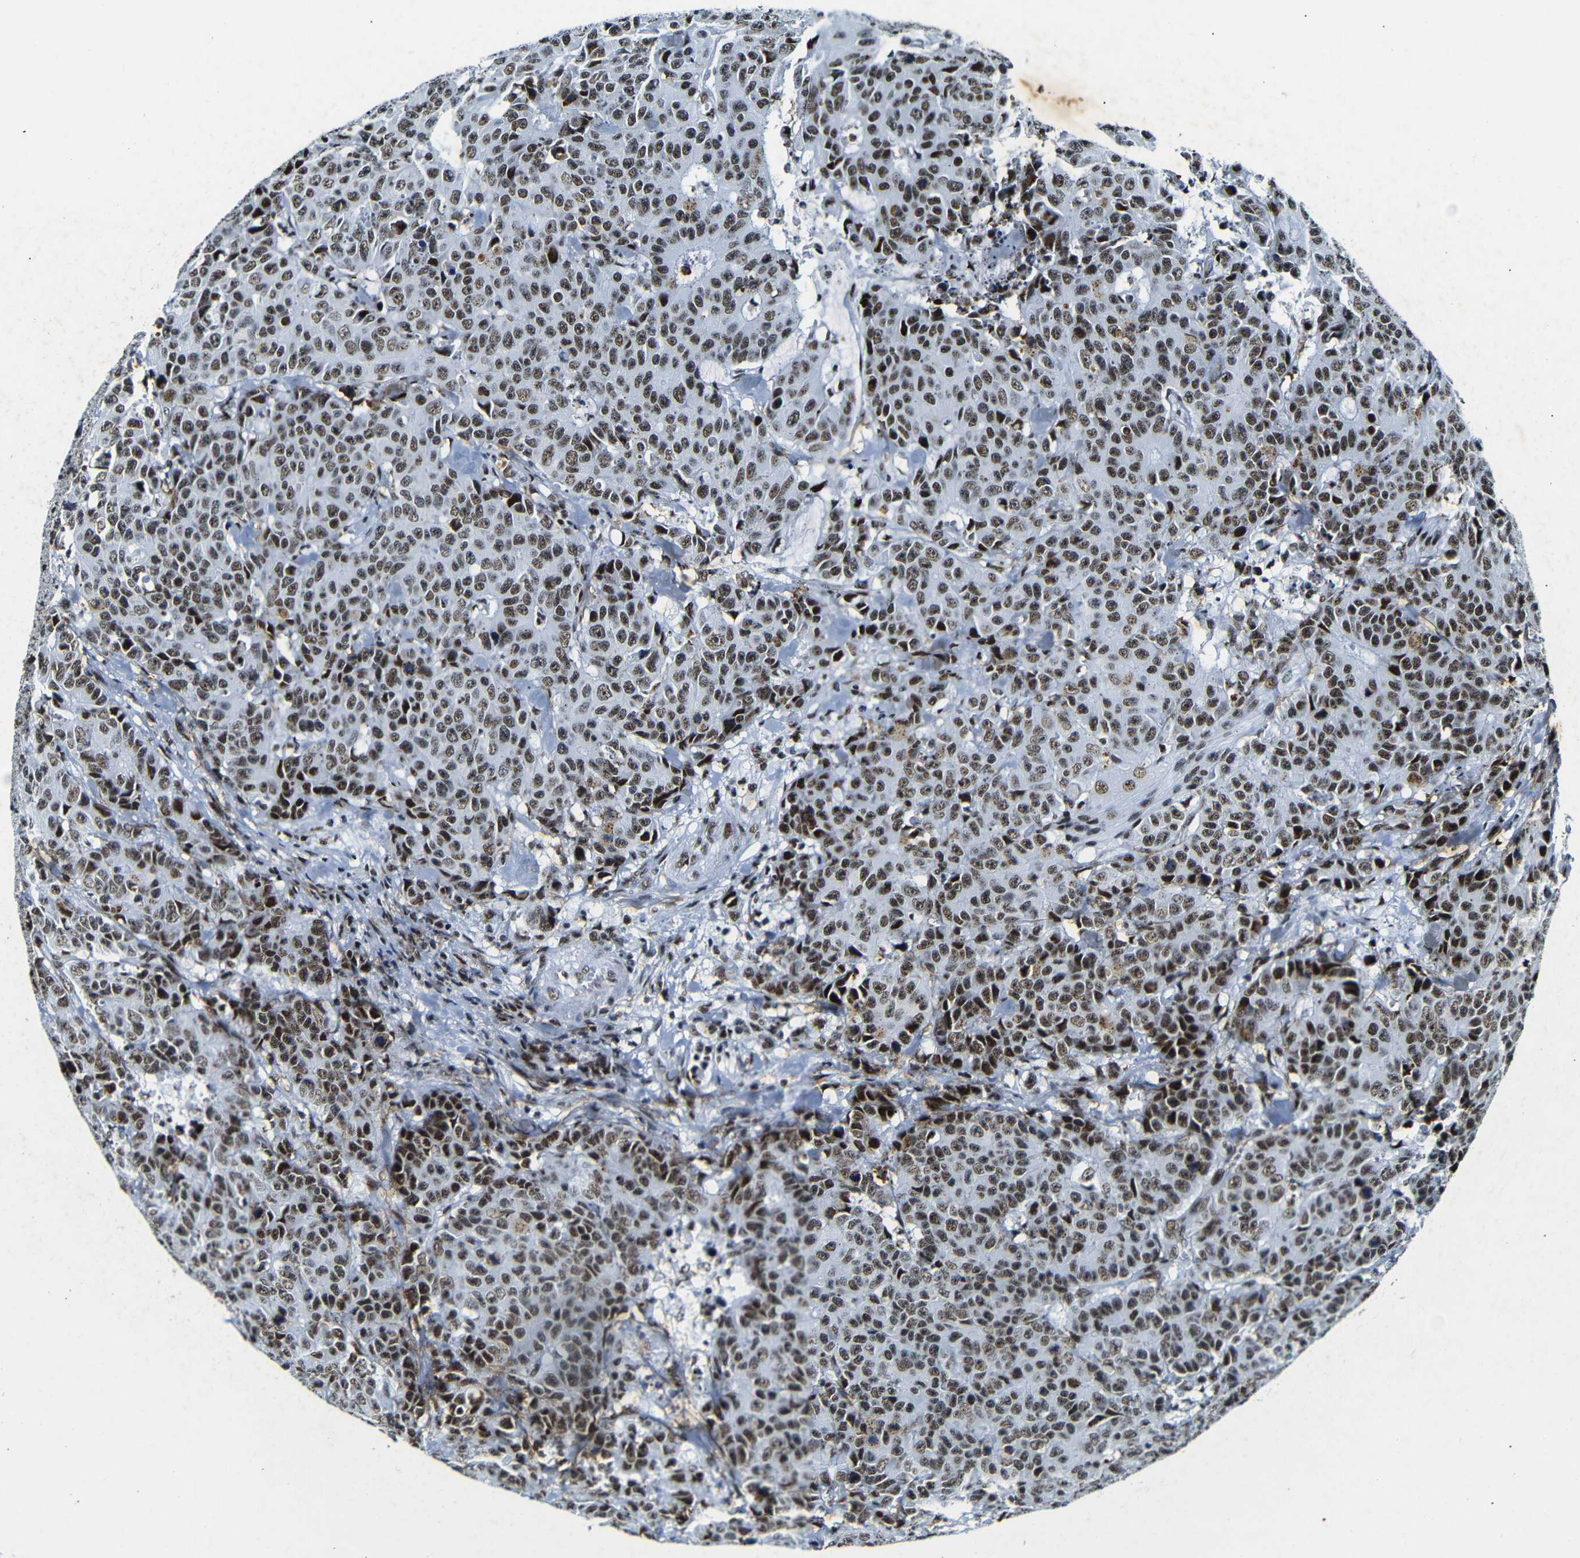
{"staining": {"intensity": "strong", "quantity": ">75%", "location": "nuclear"}, "tissue": "colorectal cancer", "cell_type": "Tumor cells", "image_type": "cancer", "snomed": [{"axis": "morphology", "description": "Adenocarcinoma, NOS"}, {"axis": "topography", "description": "Colon"}], "caption": "A high amount of strong nuclear positivity is present in approximately >75% of tumor cells in colorectal cancer (adenocarcinoma) tissue. The staining is performed using DAB brown chromogen to label protein expression. The nuclei are counter-stained blue using hematoxylin.", "gene": "SRSF1", "patient": {"sex": "female", "age": 86}}